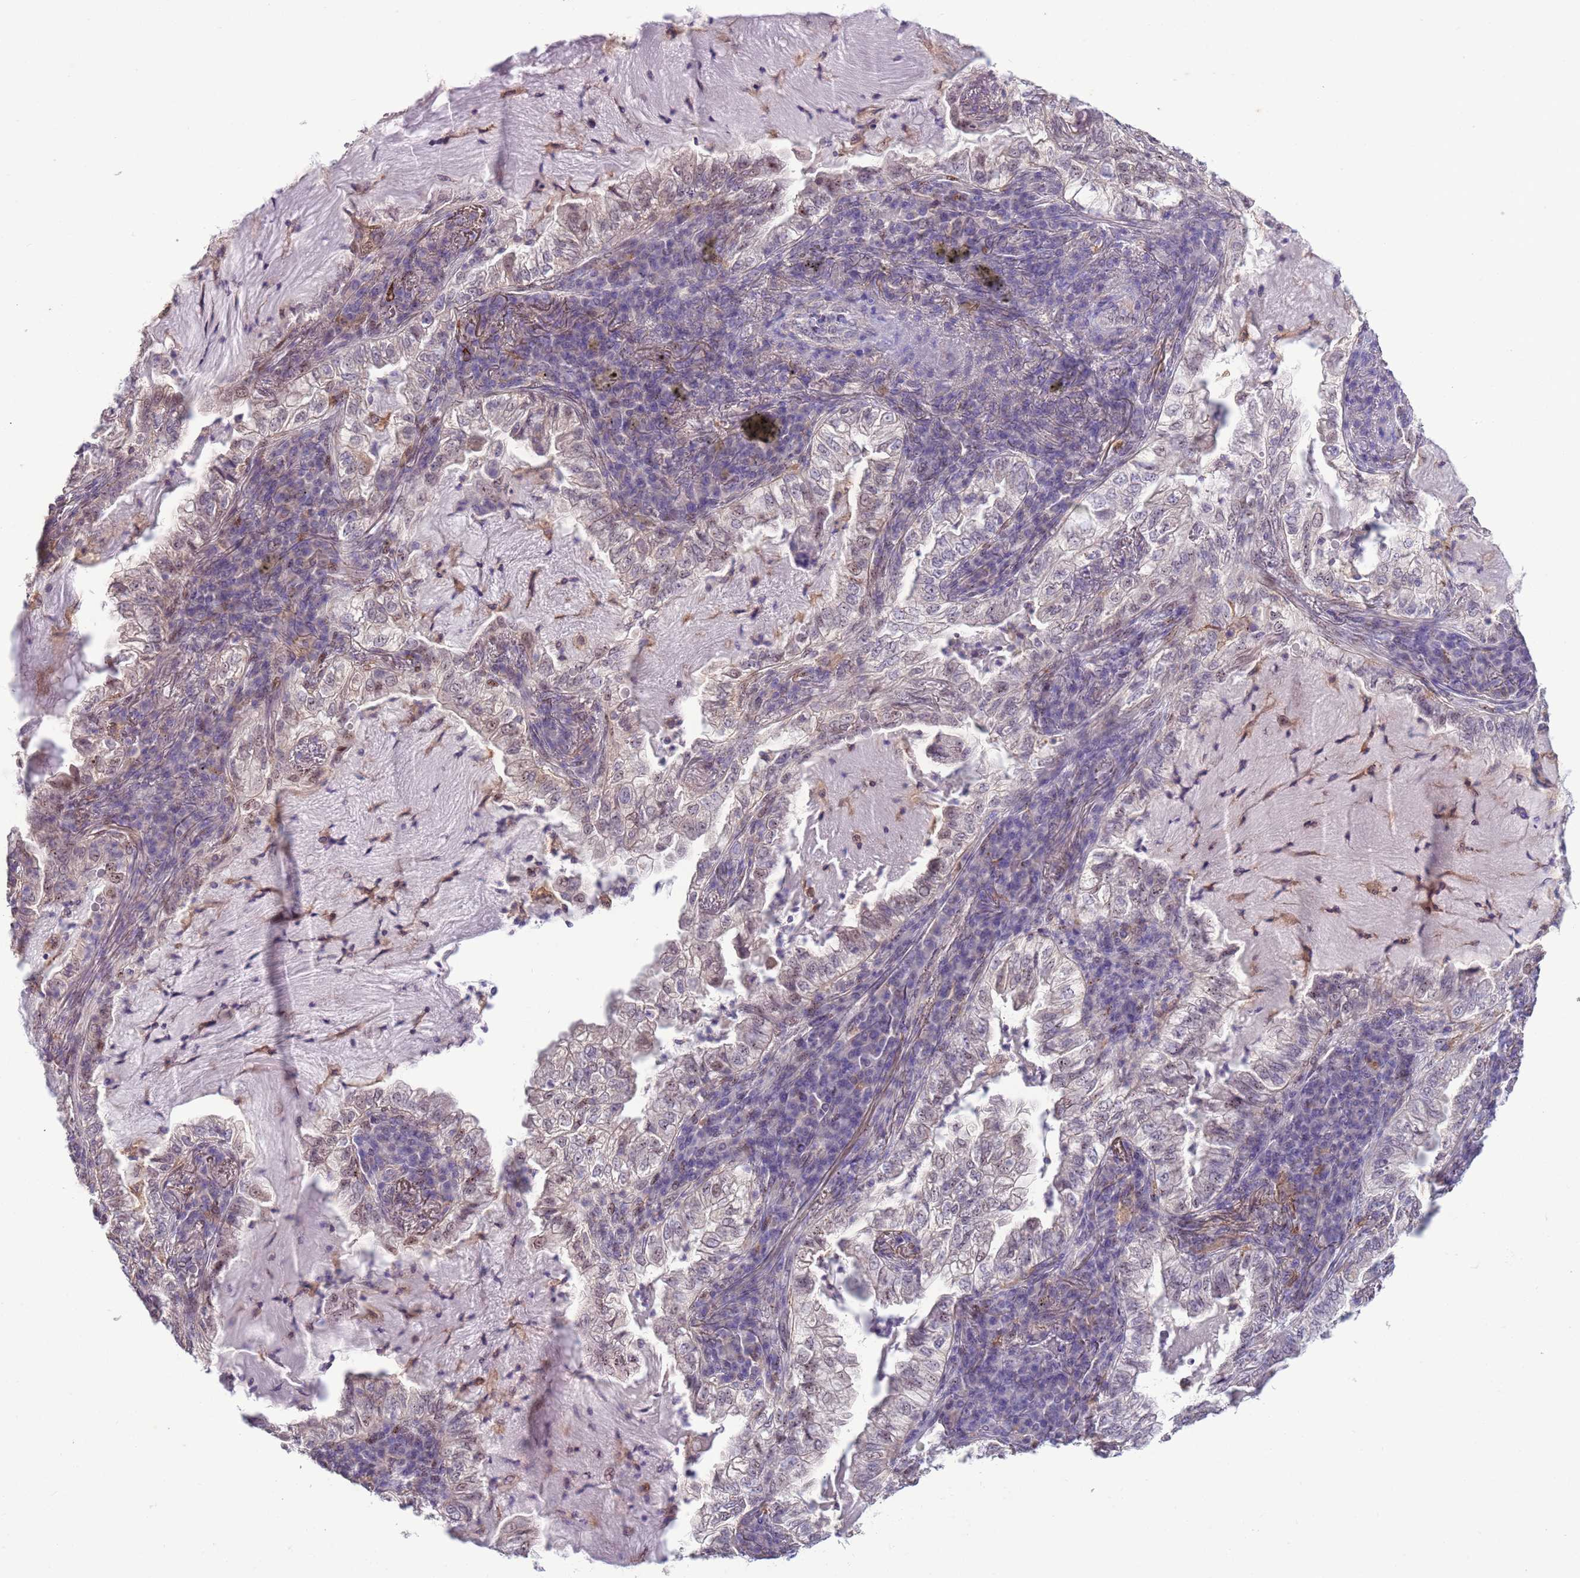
{"staining": {"intensity": "negative", "quantity": "none", "location": "none"}, "tissue": "lung cancer", "cell_type": "Tumor cells", "image_type": "cancer", "snomed": [{"axis": "morphology", "description": "Adenocarcinoma, NOS"}, {"axis": "topography", "description": "Lung"}], "caption": "High power microscopy photomicrograph of an immunohistochemistry image of lung cancer (adenocarcinoma), revealing no significant positivity in tumor cells. The staining is performed using DAB brown chromogen with nuclei counter-stained in using hematoxylin.", "gene": "CAPN9", "patient": {"sex": "female", "age": 73}}